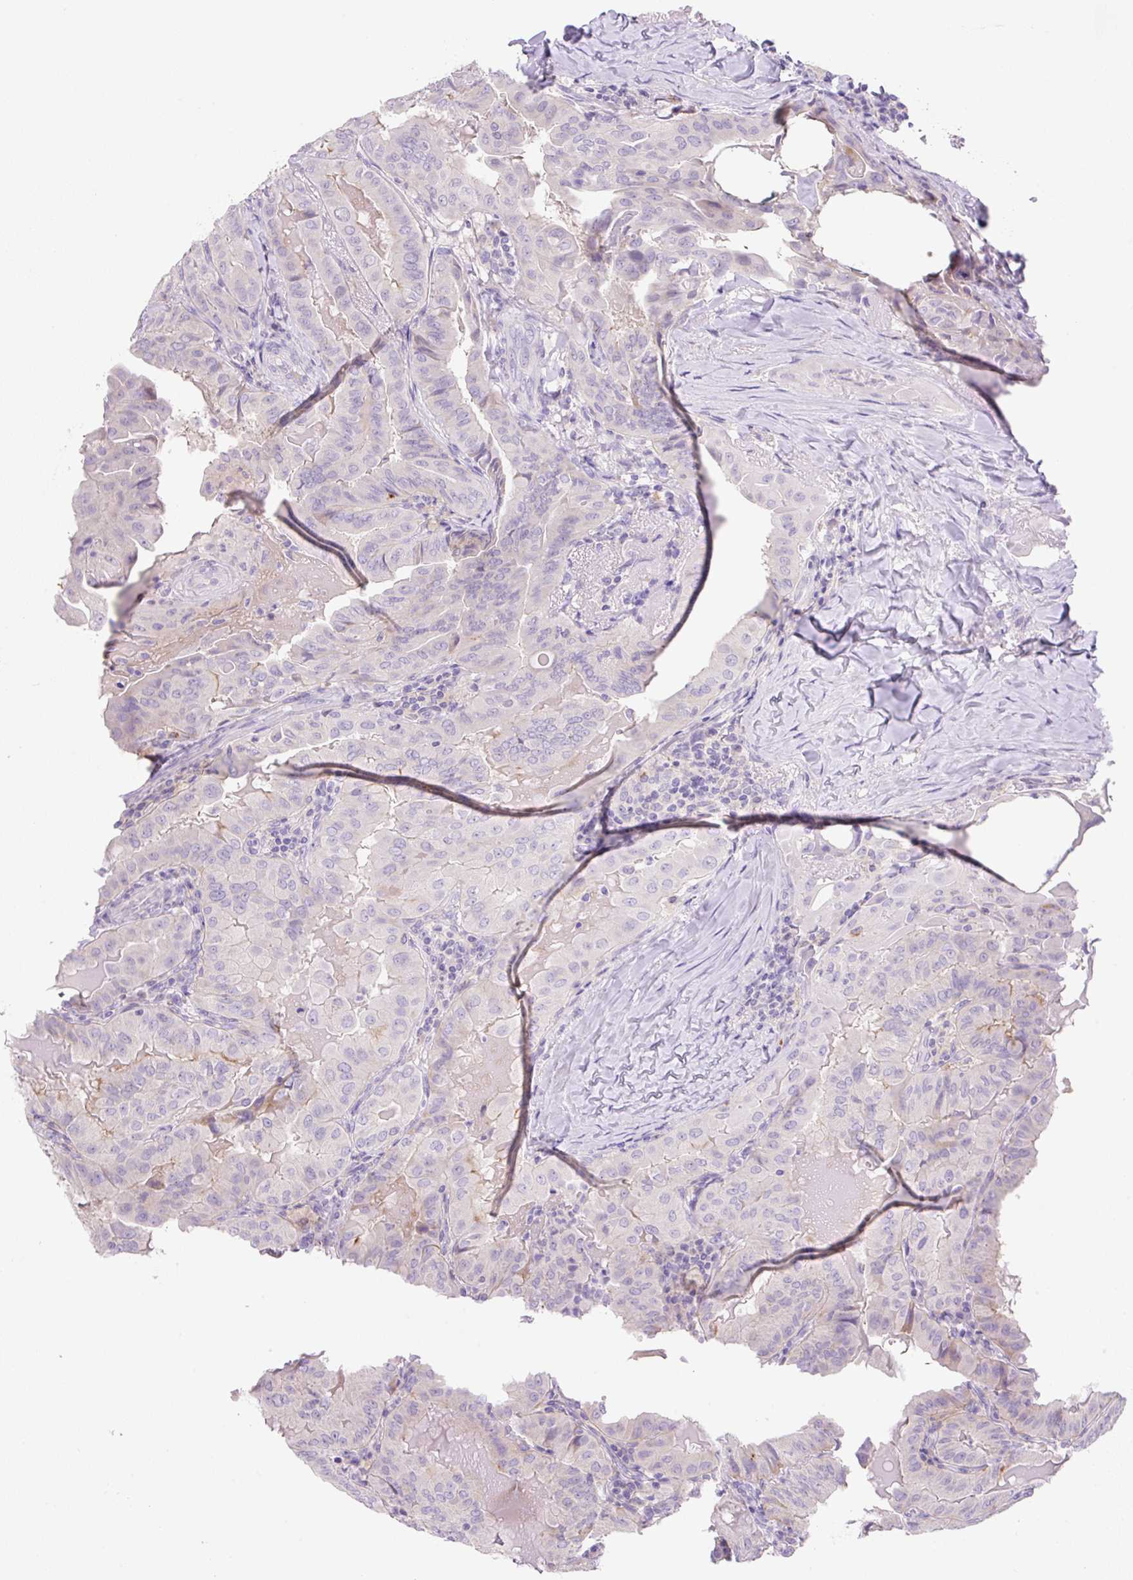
{"staining": {"intensity": "negative", "quantity": "none", "location": "none"}, "tissue": "thyroid cancer", "cell_type": "Tumor cells", "image_type": "cancer", "snomed": [{"axis": "morphology", "description": "Papillary adenocarcinoma, NOS"}, {"axis": "topography", "description": "Thyroid gland"}], "caption": "The micrograph displays no significant staining in tumor cells of thyroid cancer (papillary adenocarcinoma).", "gene": "TDRD15", "patient": {"sex": "female", "age": 68}}